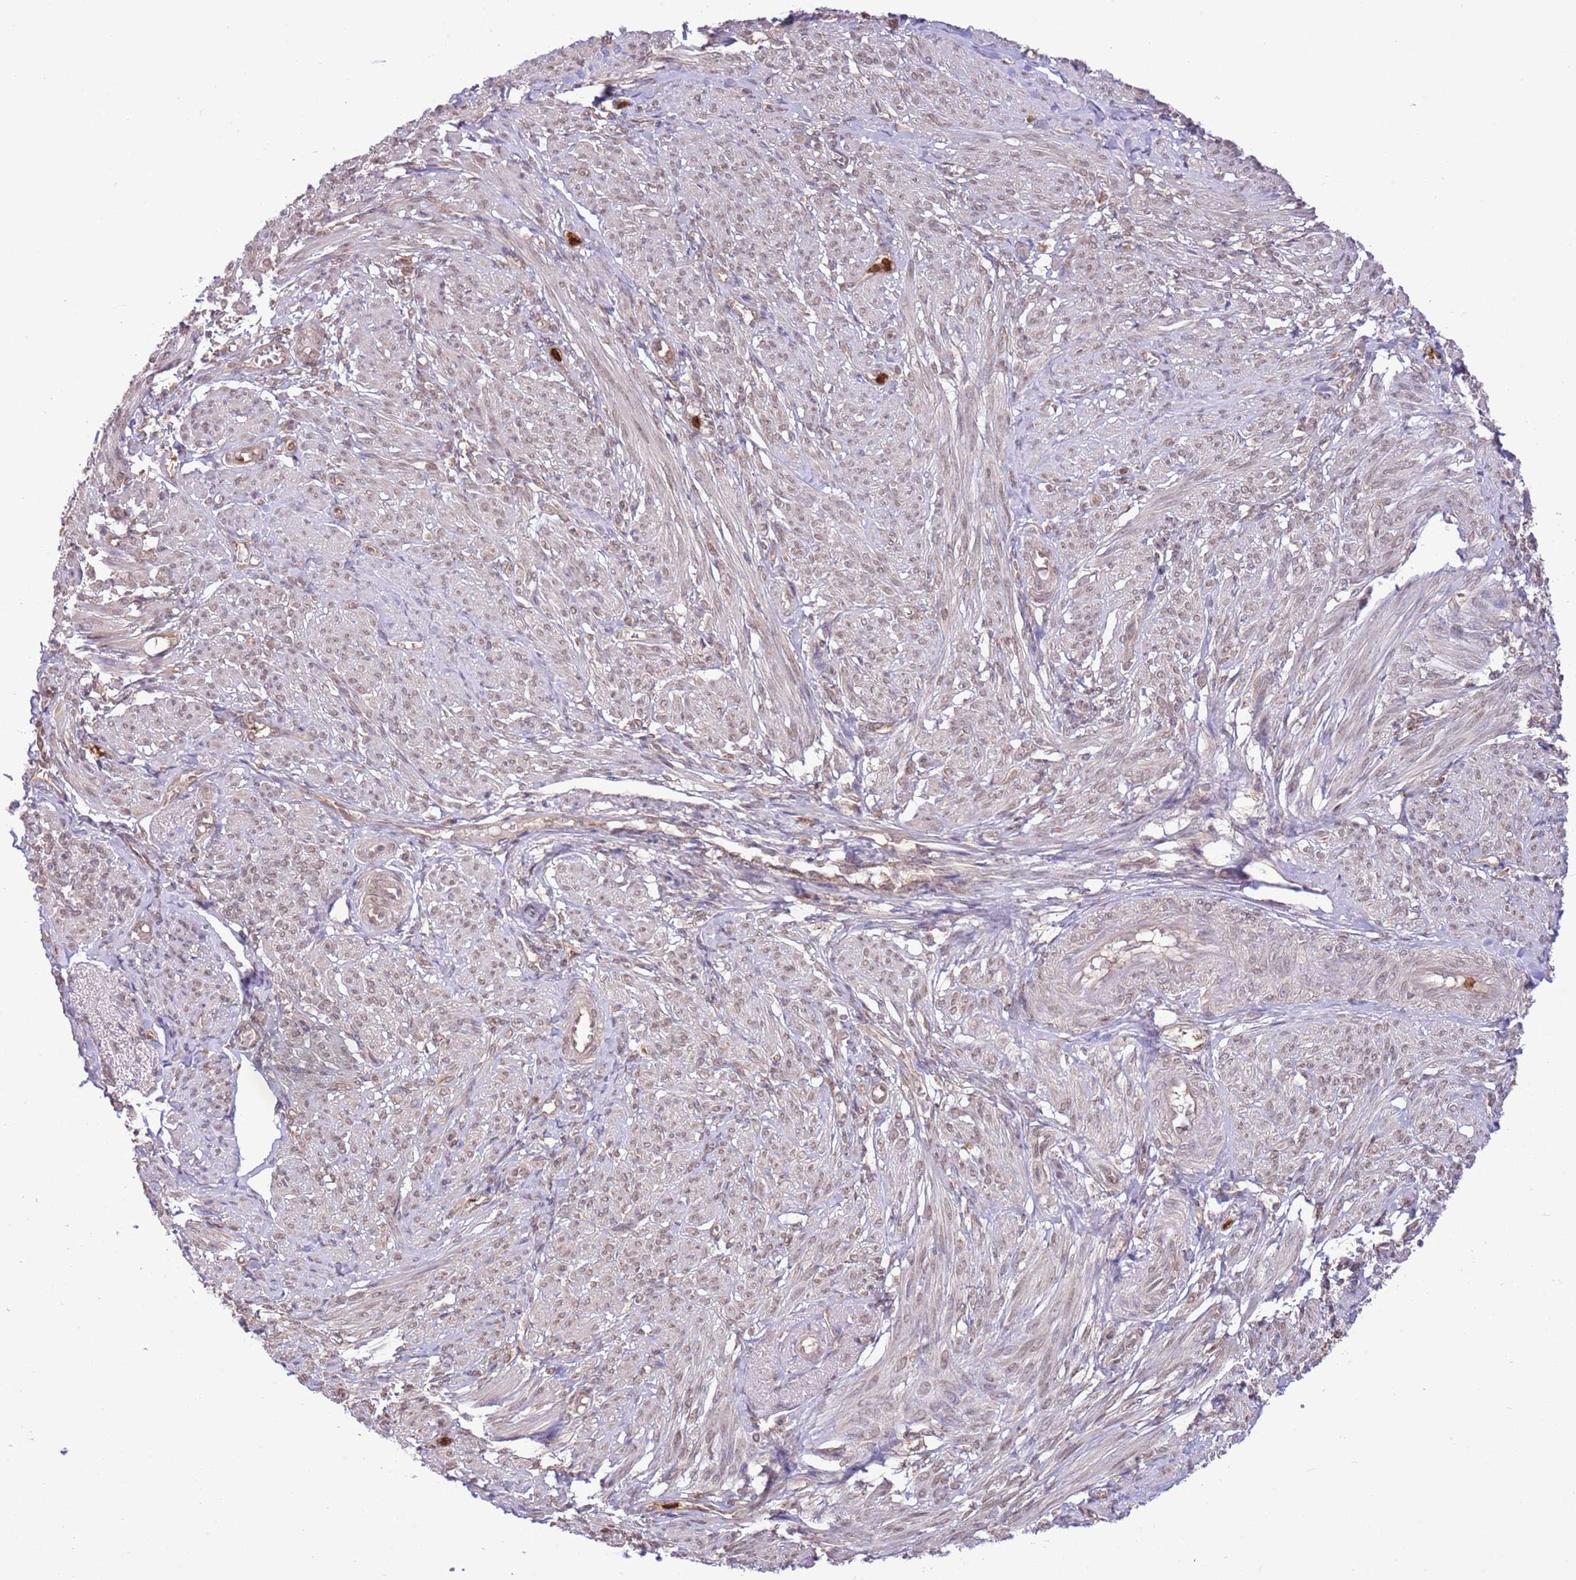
{"staining": {"intensity": "weak", "quantity": "25%-75%", "location": "nuclear"}, "tissue": "smooth muscle", "cell_type": "Smooth muscle cells", "image_type": "normal", "snomed": [{"axis": "morphology", "description": "Normal tissue, NOS"}, {"axis": "topography", "description": "Smooth muscle"}], "caption": "Human smooth muscle stained for a protein (brown) shows weak nuclear positive expression in about 25%-75% of smooth muscle cells.", "gene": "AMIGO1", "patient": {"sex": "female", "age": 39}}